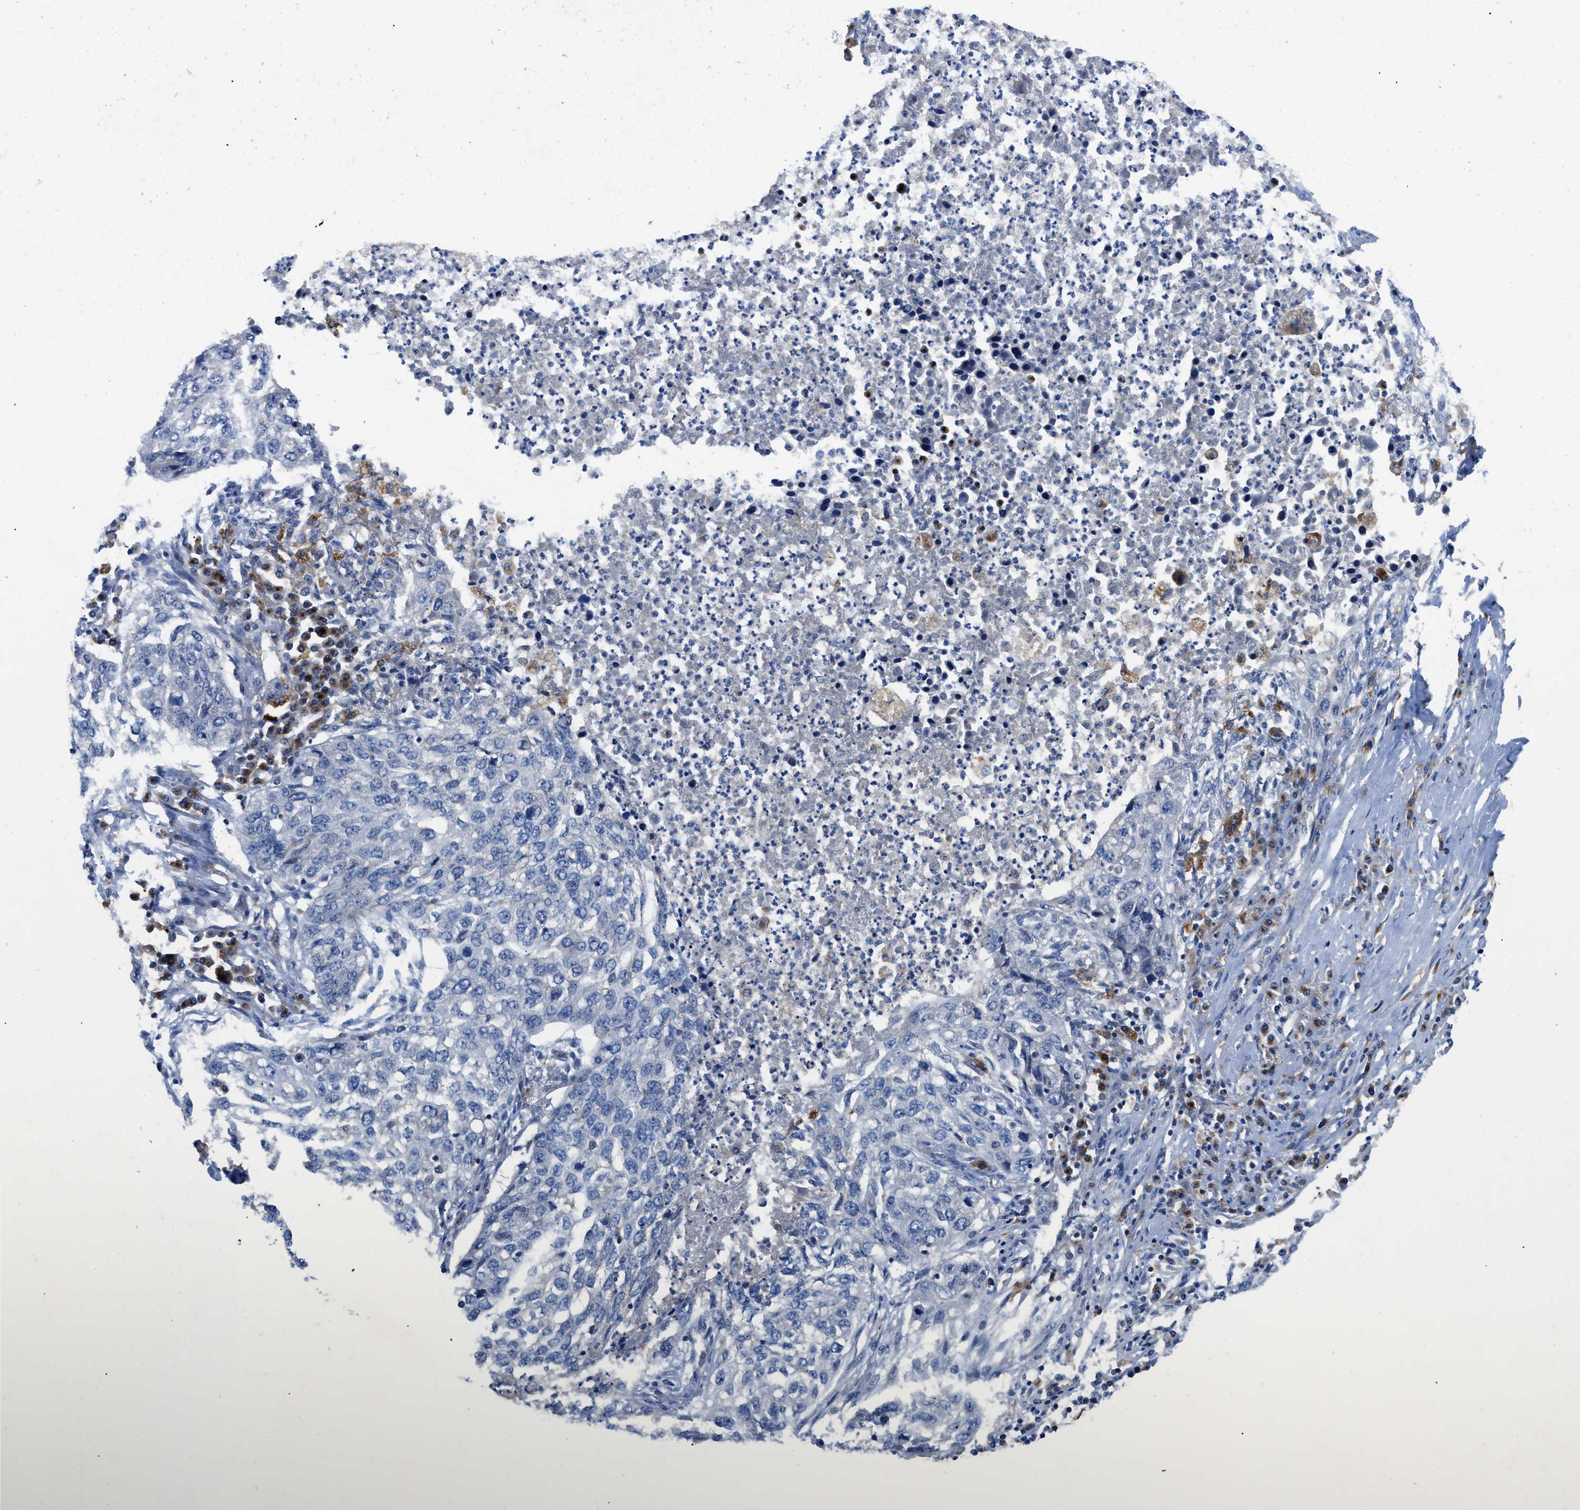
{"staining": {"intensity": "negative", "quantity": "none", "location": "none"}, "tissue": "lung cancer", "cell_type": "Tumor cells", "image_type": "cancer", "snomed": [{"axis": "morphology", "description": "Squamous cell carcinoma, NOS"}, {"axis": "topography", "description": "Lung"}], "caption": "Protein analysis of squamous cell carcinoma (lung) displays no significant expression in tumor cells. The staining was performed using DAB to visualize the protein expression in brown, while the nuclei were stained in blue with hematoxylin (Magnification: 20x).", "gene": "ENPP4", "patient": {"sex": "female", "age": 63}}